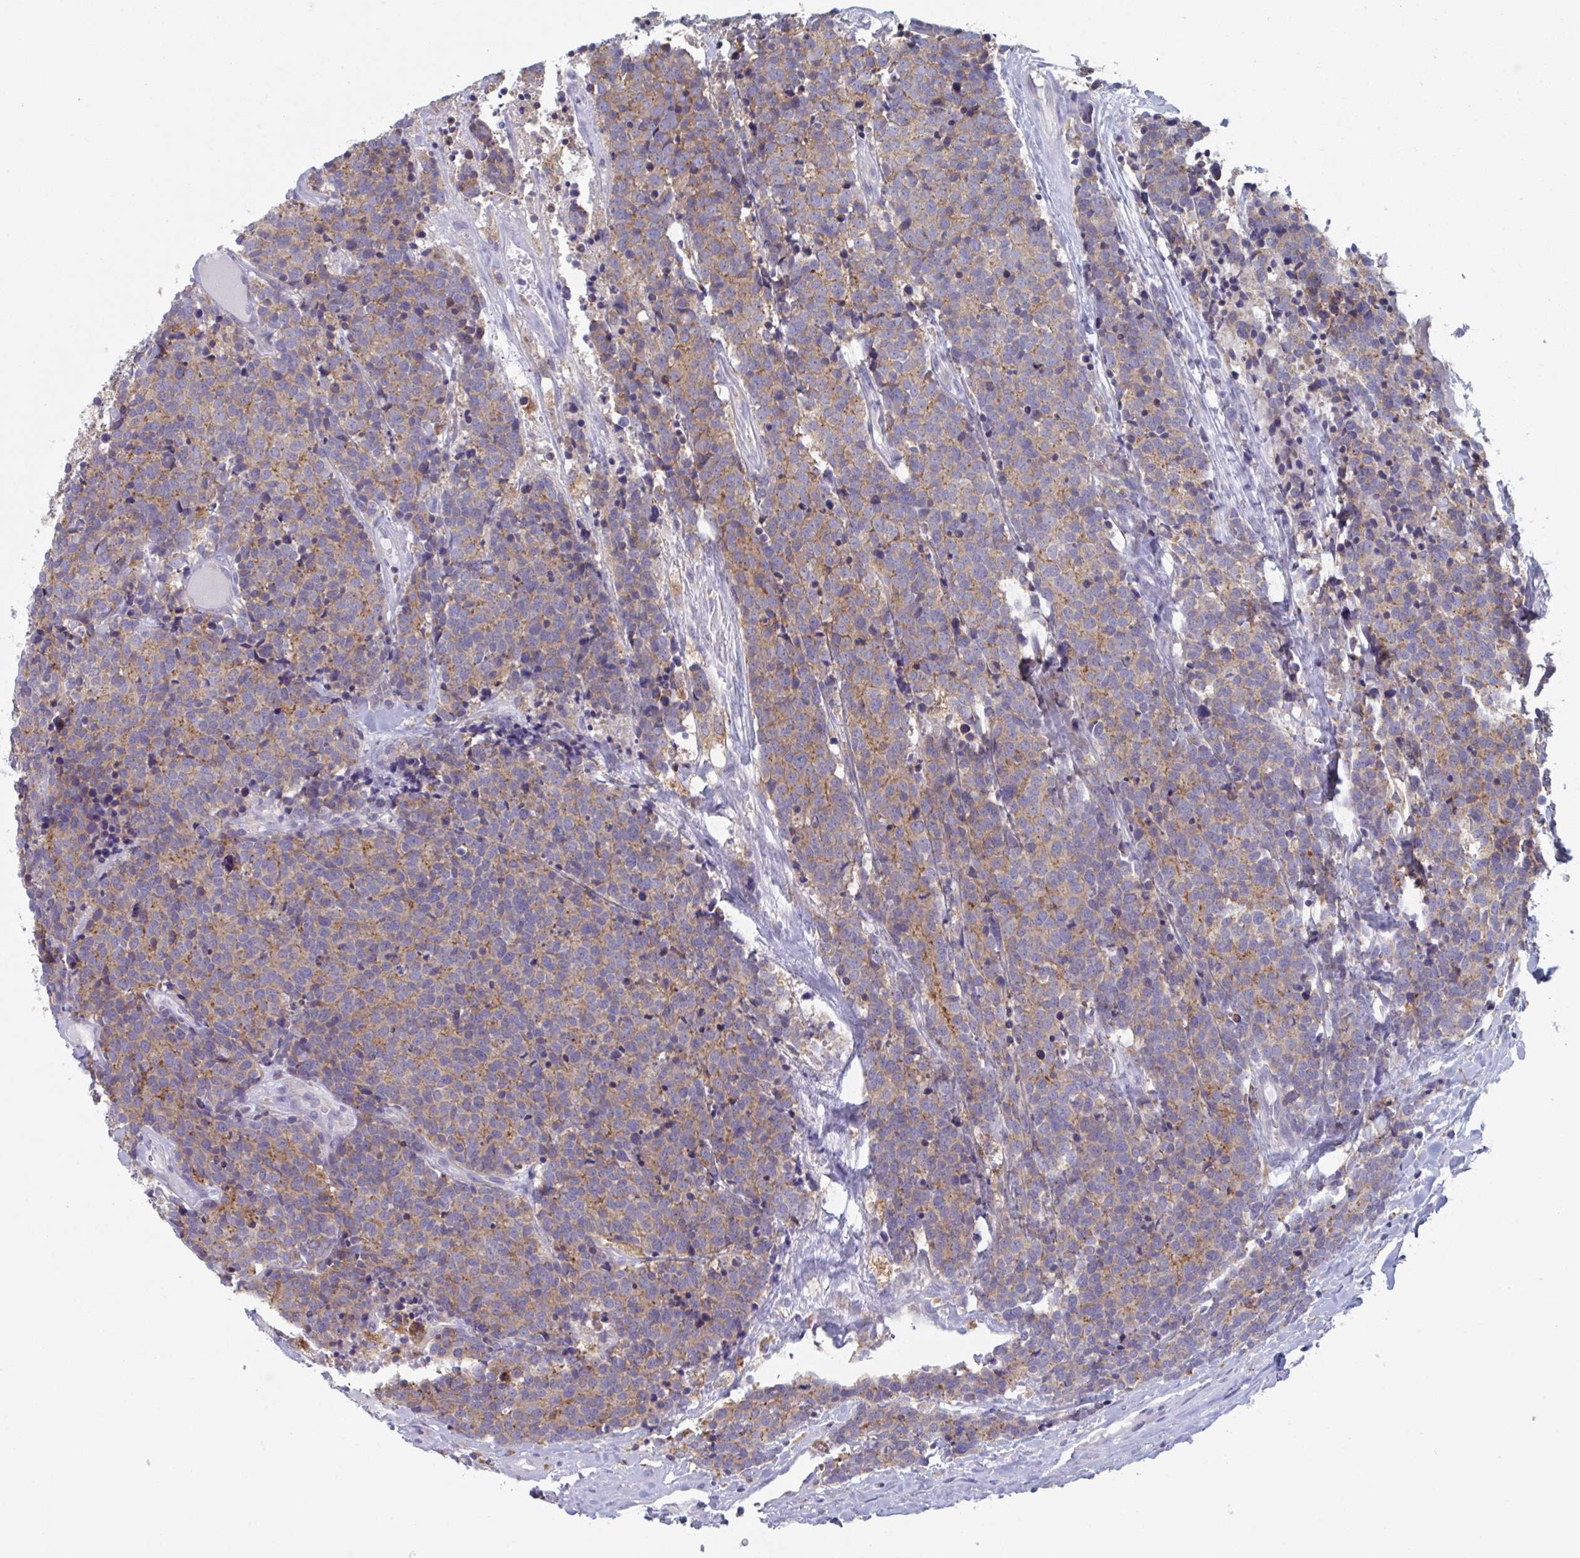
{"staining": {"intensity": "weak", "quantity": "25%-75%", "location": "cytoplasmic/membranous"}, "tissue": "carcinoid", "cell_type": "Tumor cells", "image_type": "cancer", "snomed": [{"axis": "morphology", "description": "Carcinoid, malignant, NOS"}, {"axis": "topography", "description": "Skin"}], "caption": "Immunohistochemical staining of human carcinoid displays low levels of weak cytoplasmic/membranous staining in about 25%-75% of tumor cells. Using DAB (3,3'-diaminobenzidine) (brown) and hematoxylin (blue) stains, captured at high magnification using brightfield microscopy.", "gene": "NIPSNAP1", "patient": {"sex": "female", "age": 79}}